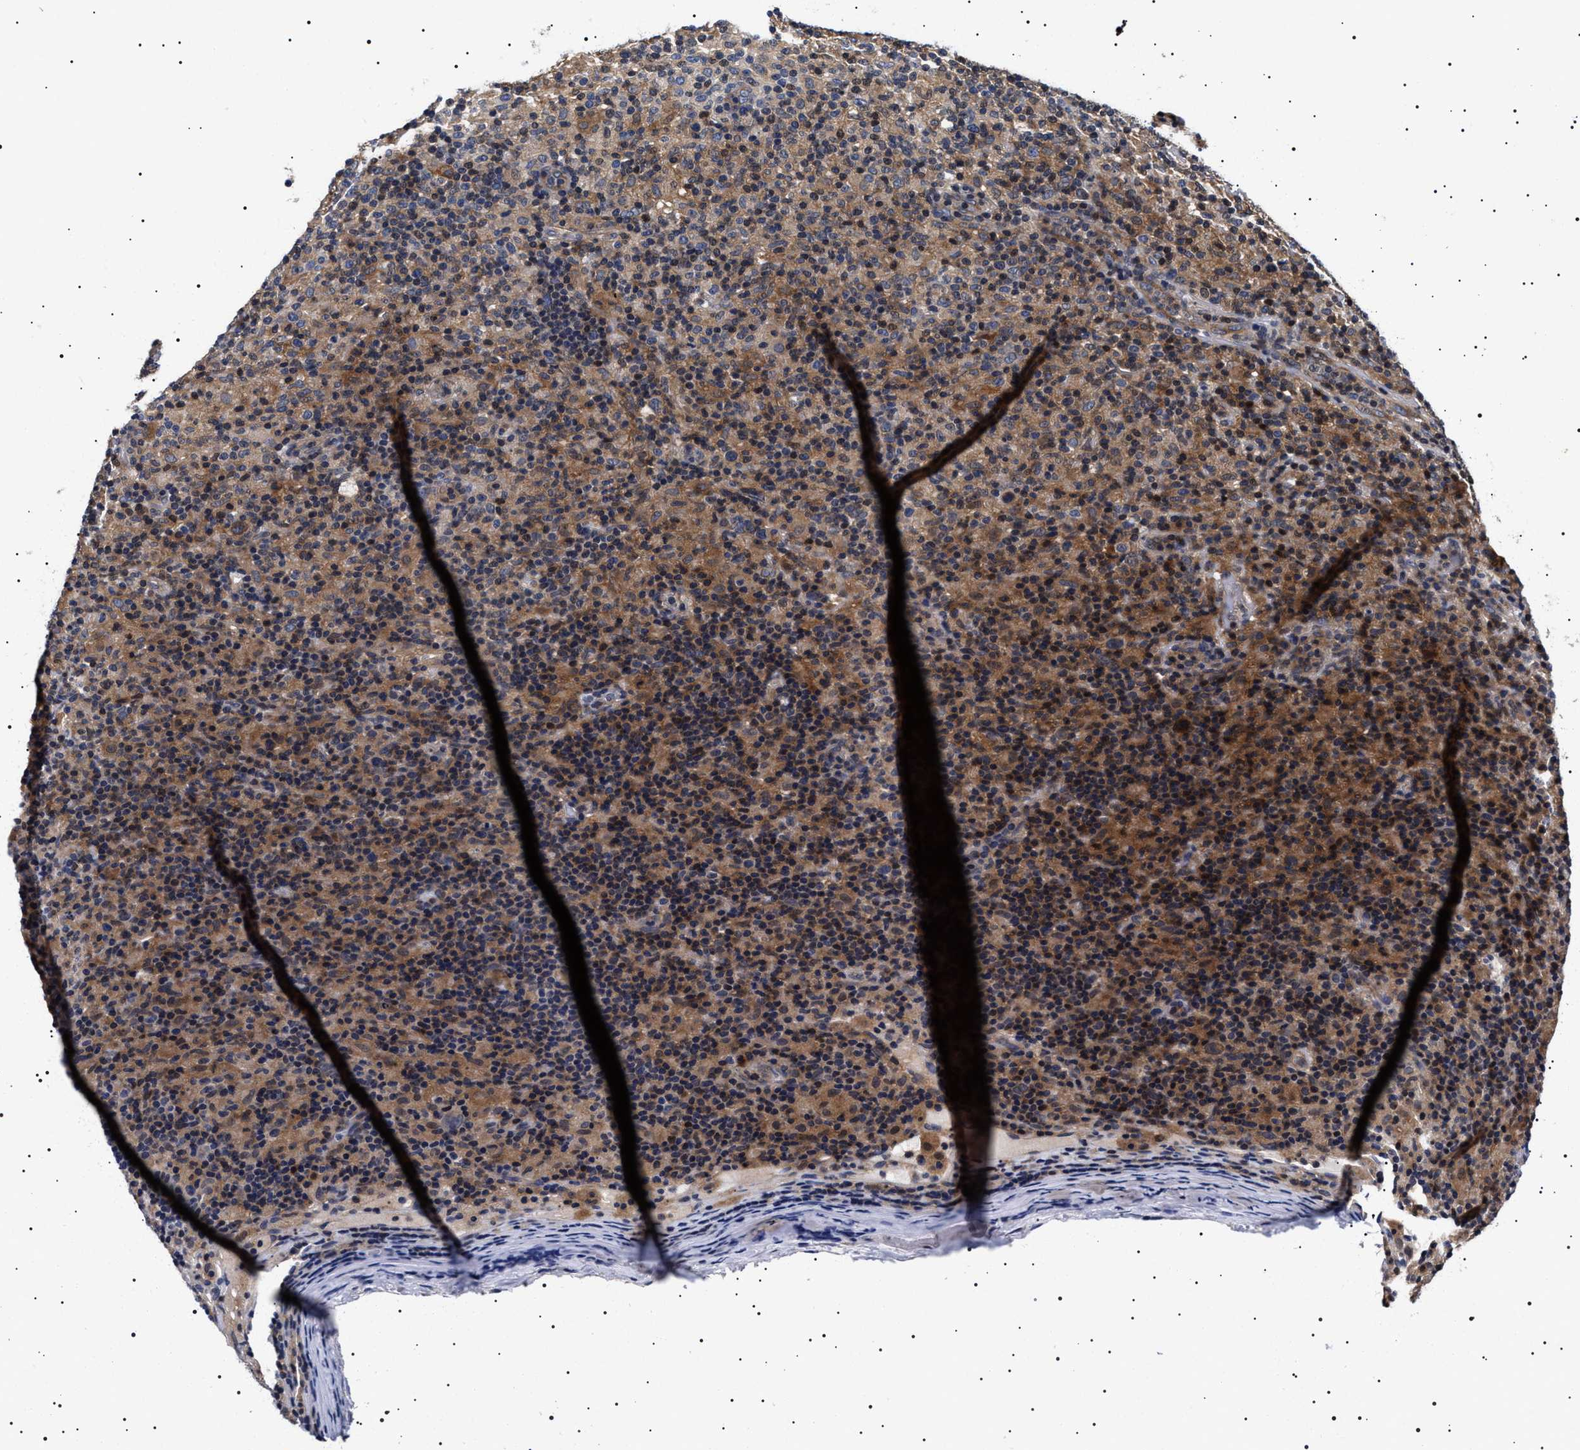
{"staining": {"intensity": "moderate", "quantity": ">75%", "location": "cytoplasmic/membranous"}, "tissue": "lymphoma", "cell_type": "Tumor cells", "image_type": "cancer", "snomed": [{"axis": "morphology", "description": "Hodgkin's disease, NOS"}, {"axis": "topography", "description": "Lymph node"}], "caption": "DAB (3,3'-diaminobenzidine) immunohistochemical staining of Hodgkin's disease demonstrates moderate cytoplasmic/membranous protein staining in about >75% of tumor cells. (DAB (3,3'-diaminobenzidine) IHC with brightfield microscopy, high magnification).", "gene": "SLC4A7", "patient": {"sex": "male", "age": 70}}